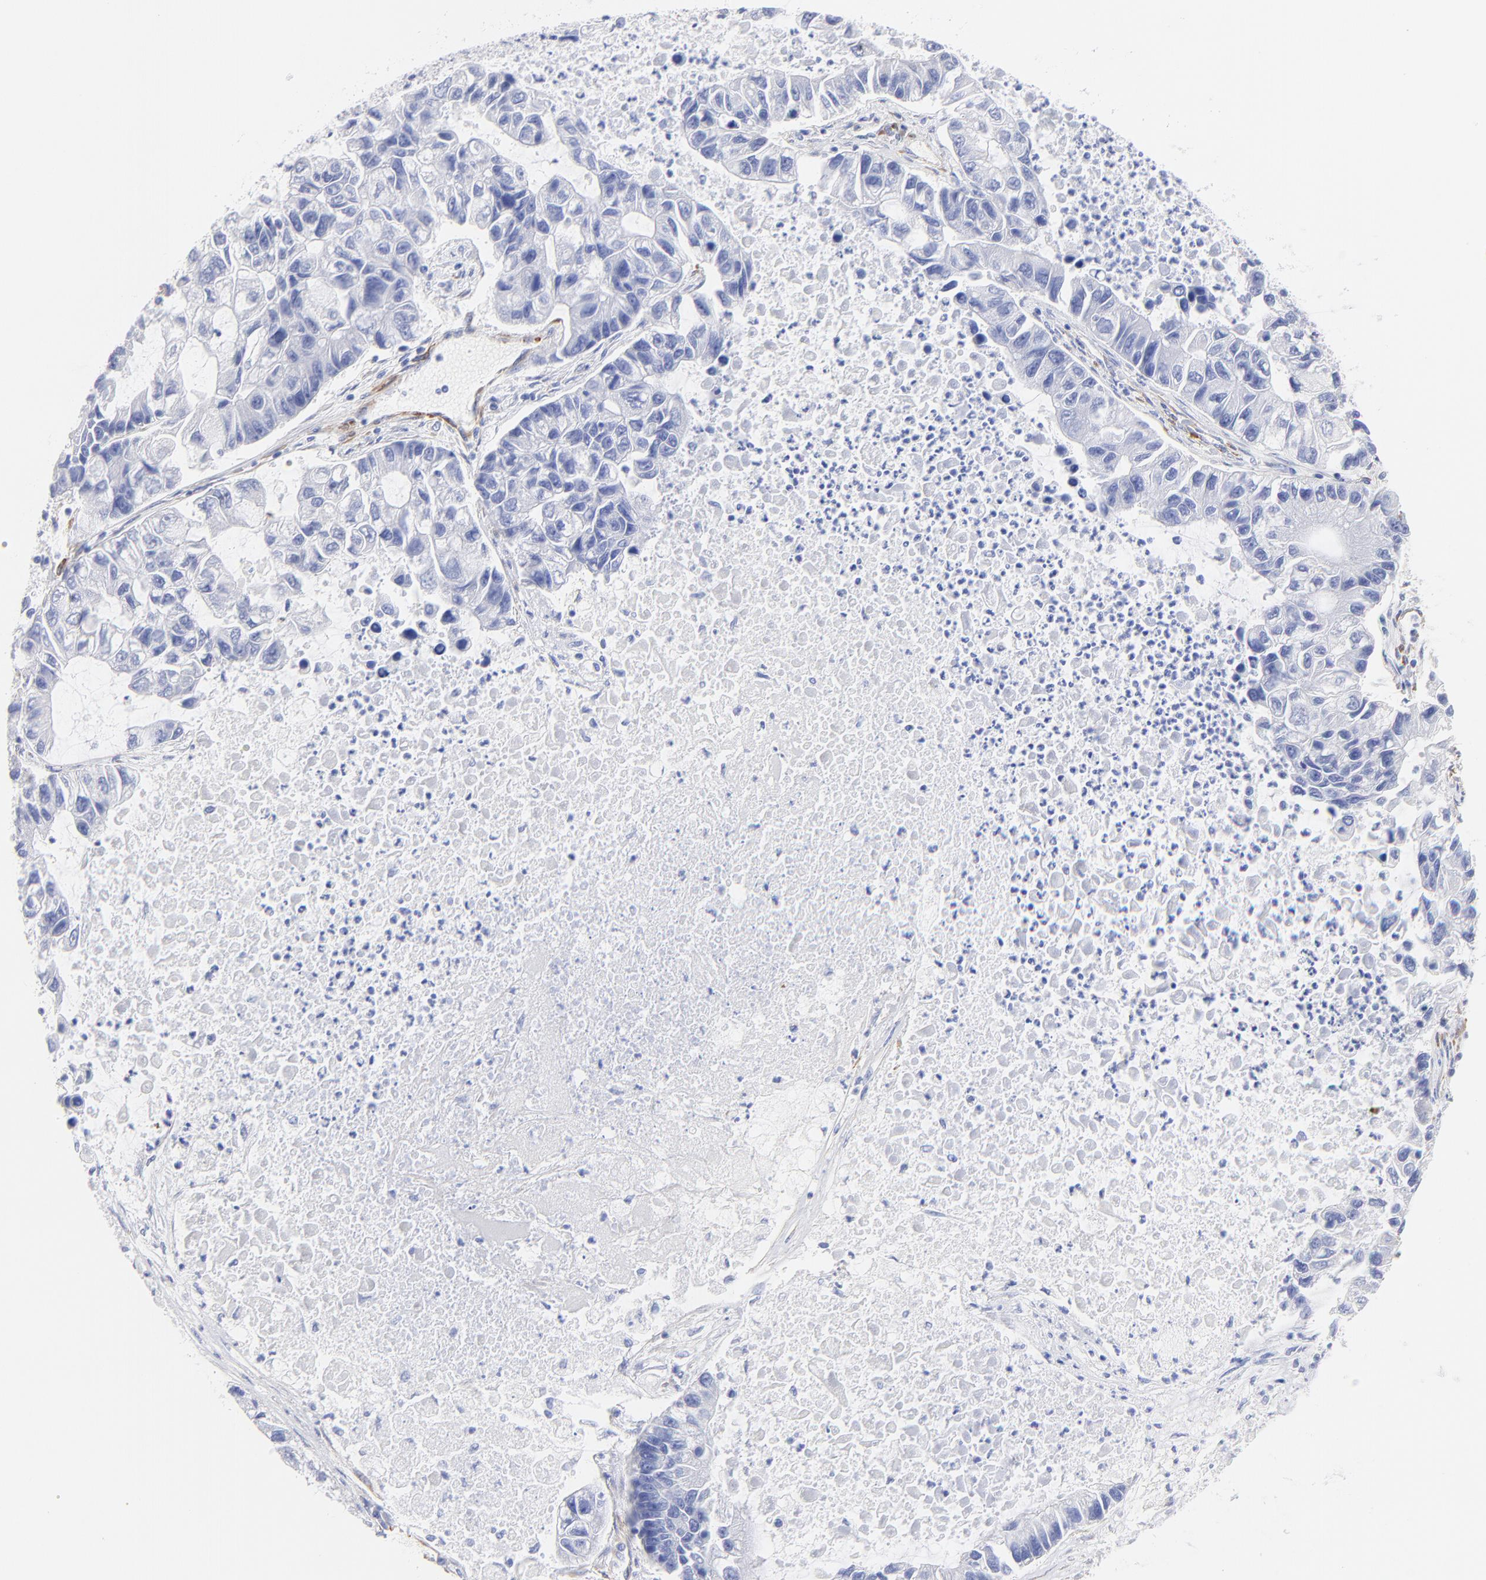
{"staining": {"intensity": "negative", "quantity": "none", "location": "none"}, "tissue": "lung cancer", "cell_type": "Tumor cells", "image_type": "cancer", "snomed": [{"axis": "morphology", "description": "Adenocarcinoma, NOS"}, {"axis": "topography", "description": "Lung"}], "caption": "This is an IHC photomicrograph of human lung cancer (adenocarcinoma). There is no expression in tumor cells.", "gene": "C1QTNF6", "patient": {"sex": "female", "age": 51}}